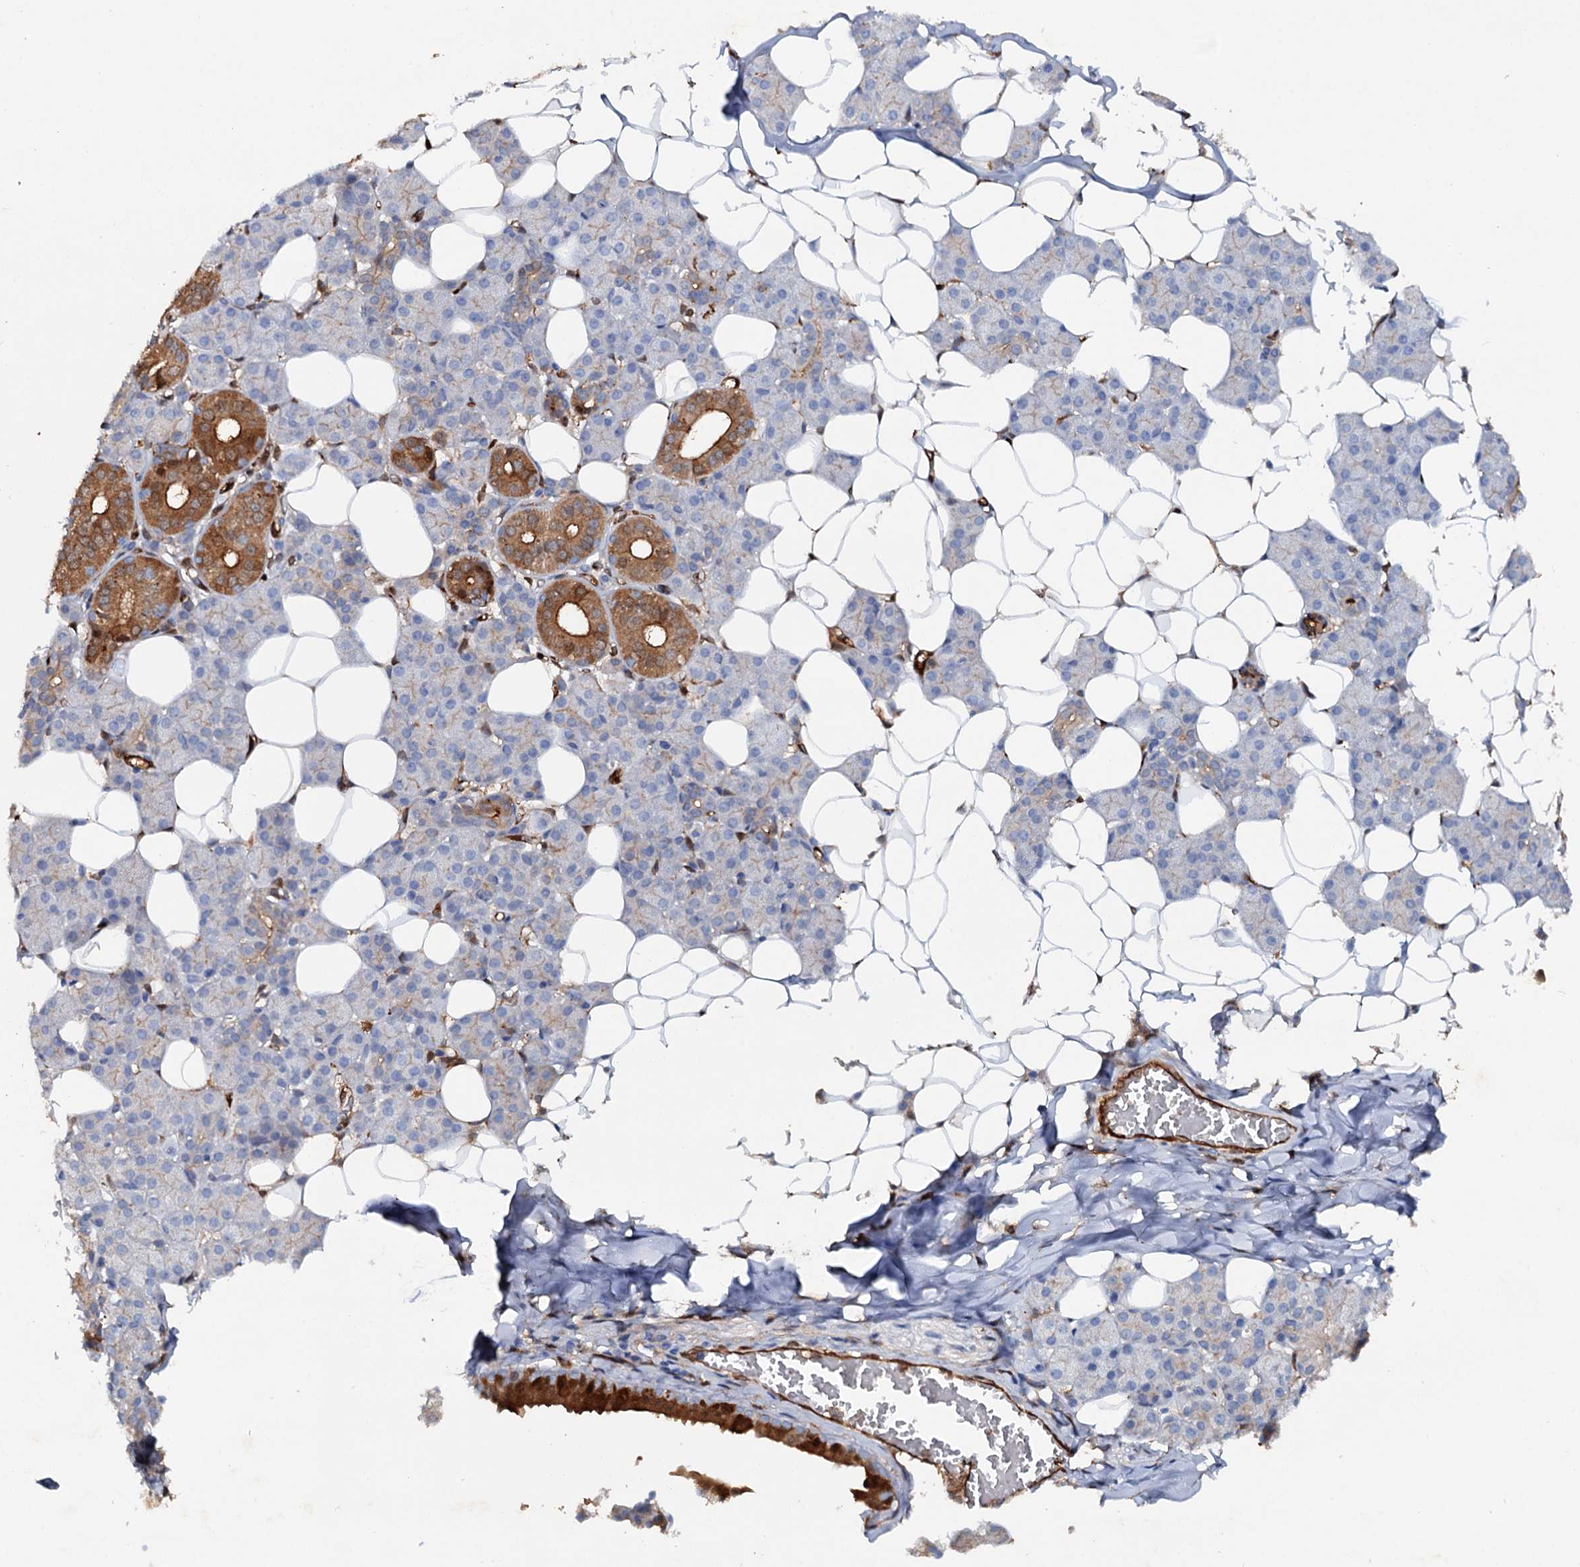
{"staining": {"intensity": "strong", "quantity": "<25%", "location": "cytoplasmic/membranous"}, "tissue": "salivary gland", "cell_type": "Glandular cells", "image_type": "normal", "snomed": [{"axis": "morphology", "description": "Normal tissue, NOS"}, {"axis": "topography", "description": "Salivary gland"}], "caption": "Immunohistochemical staining of unremarkable salivary gland demonstrates medium levels of strong cytoplasmic/membranous staining in about <25% of glandular cells. (Brightfield microscopy of DAB IHC at high magnification).", "gene": "IL17RD", "patient": {"sex": "female", "age": 33}}